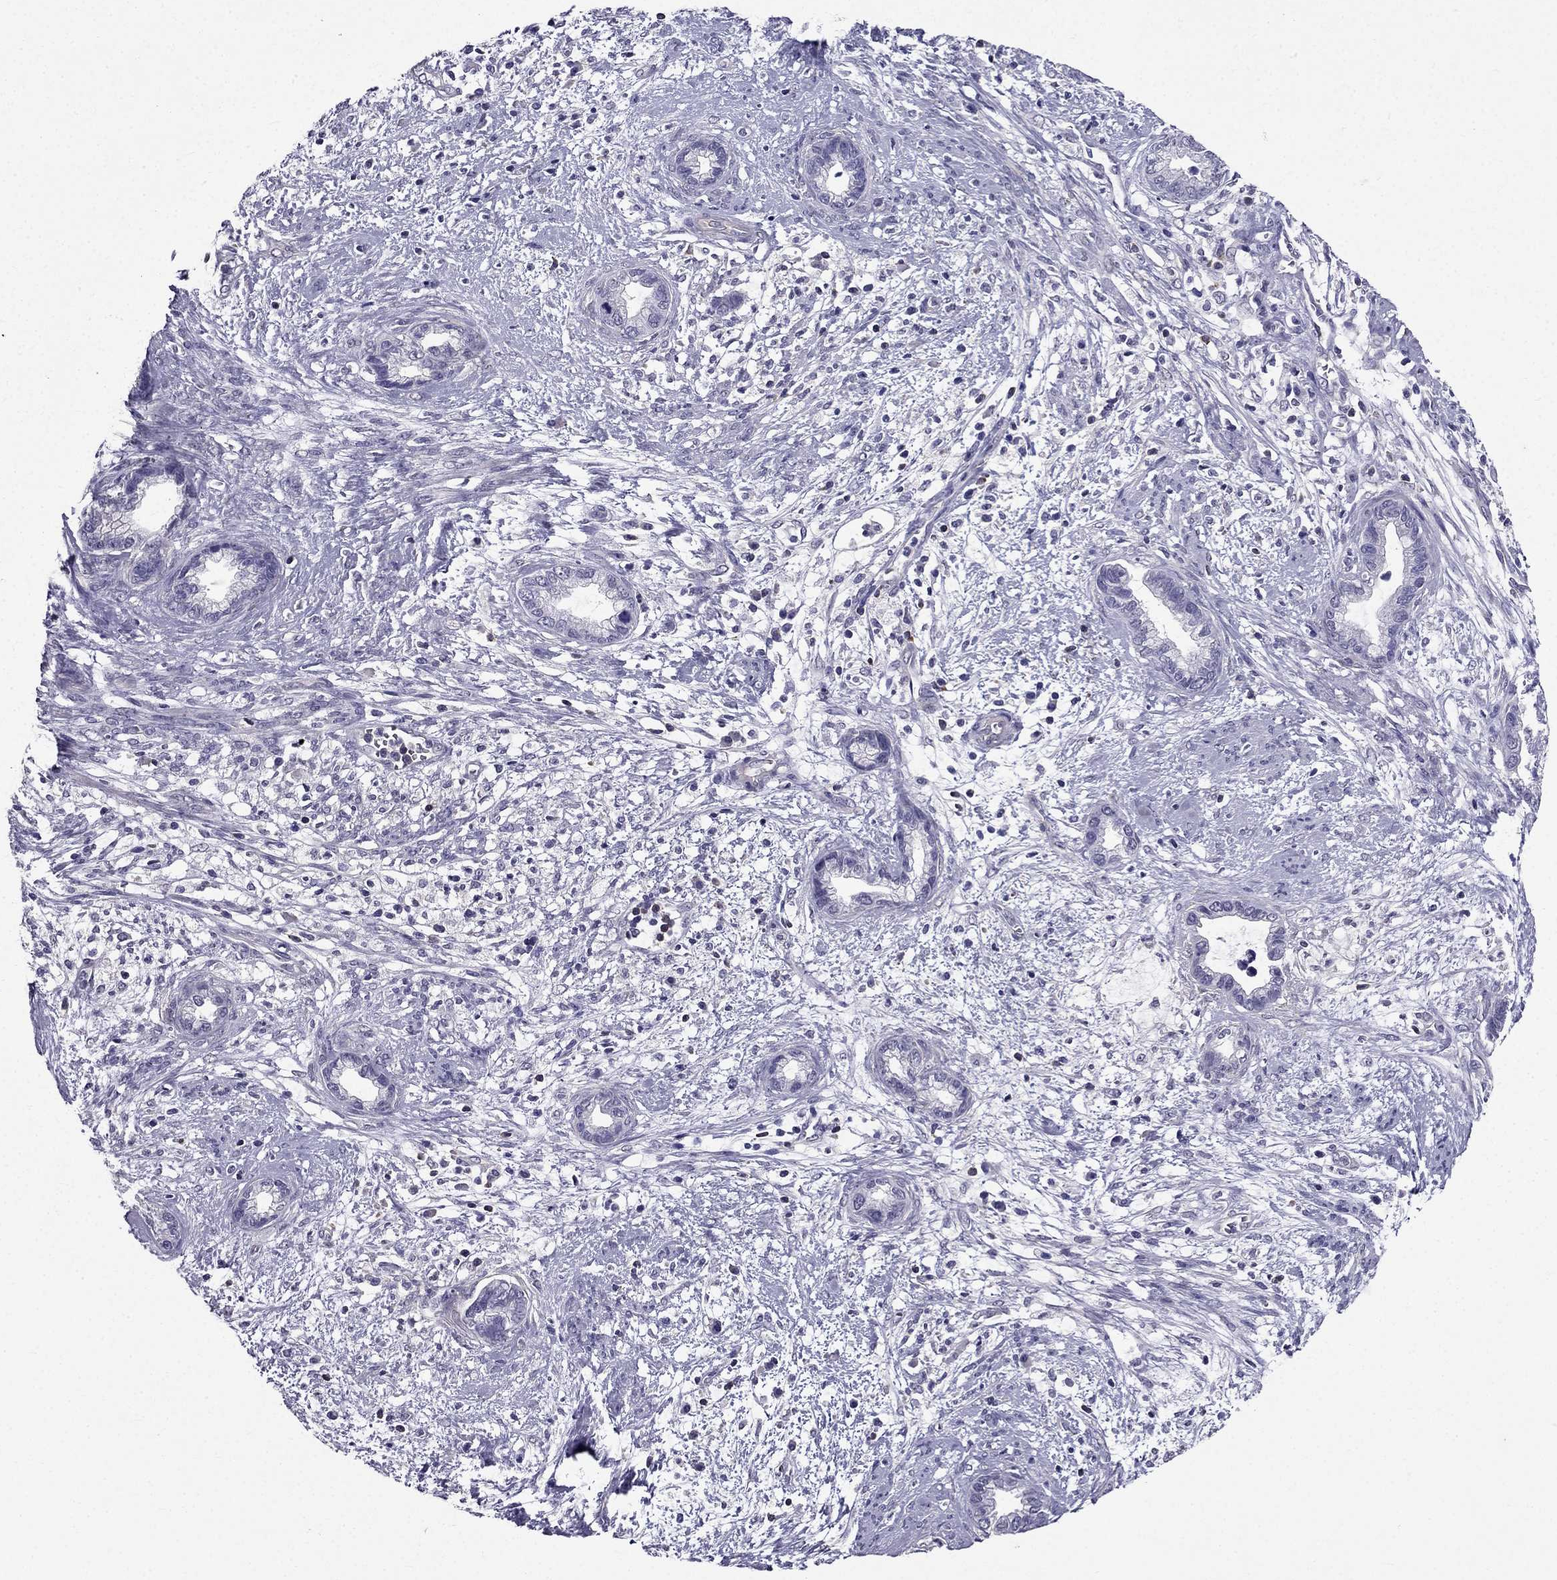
{"staining": {"intensity": "negative", "quantity": "none", "location": "none"}, "tissue": "cervical cancer", "cell_type": "Tumor cells", "image_type": "cancer", "snomed": [{"axis": "morphology", "description": "Adenocarcinoma, NOS"}, {"axis": "topography", "description": "Cervix"}], "caption": "The image exhibits no staining of tumor cells in cervical cancer (adenocarcinoma). Nuclei are stained in blue.", "gene": "AAK1", "patient": {"sex": "female", "age": 62}}